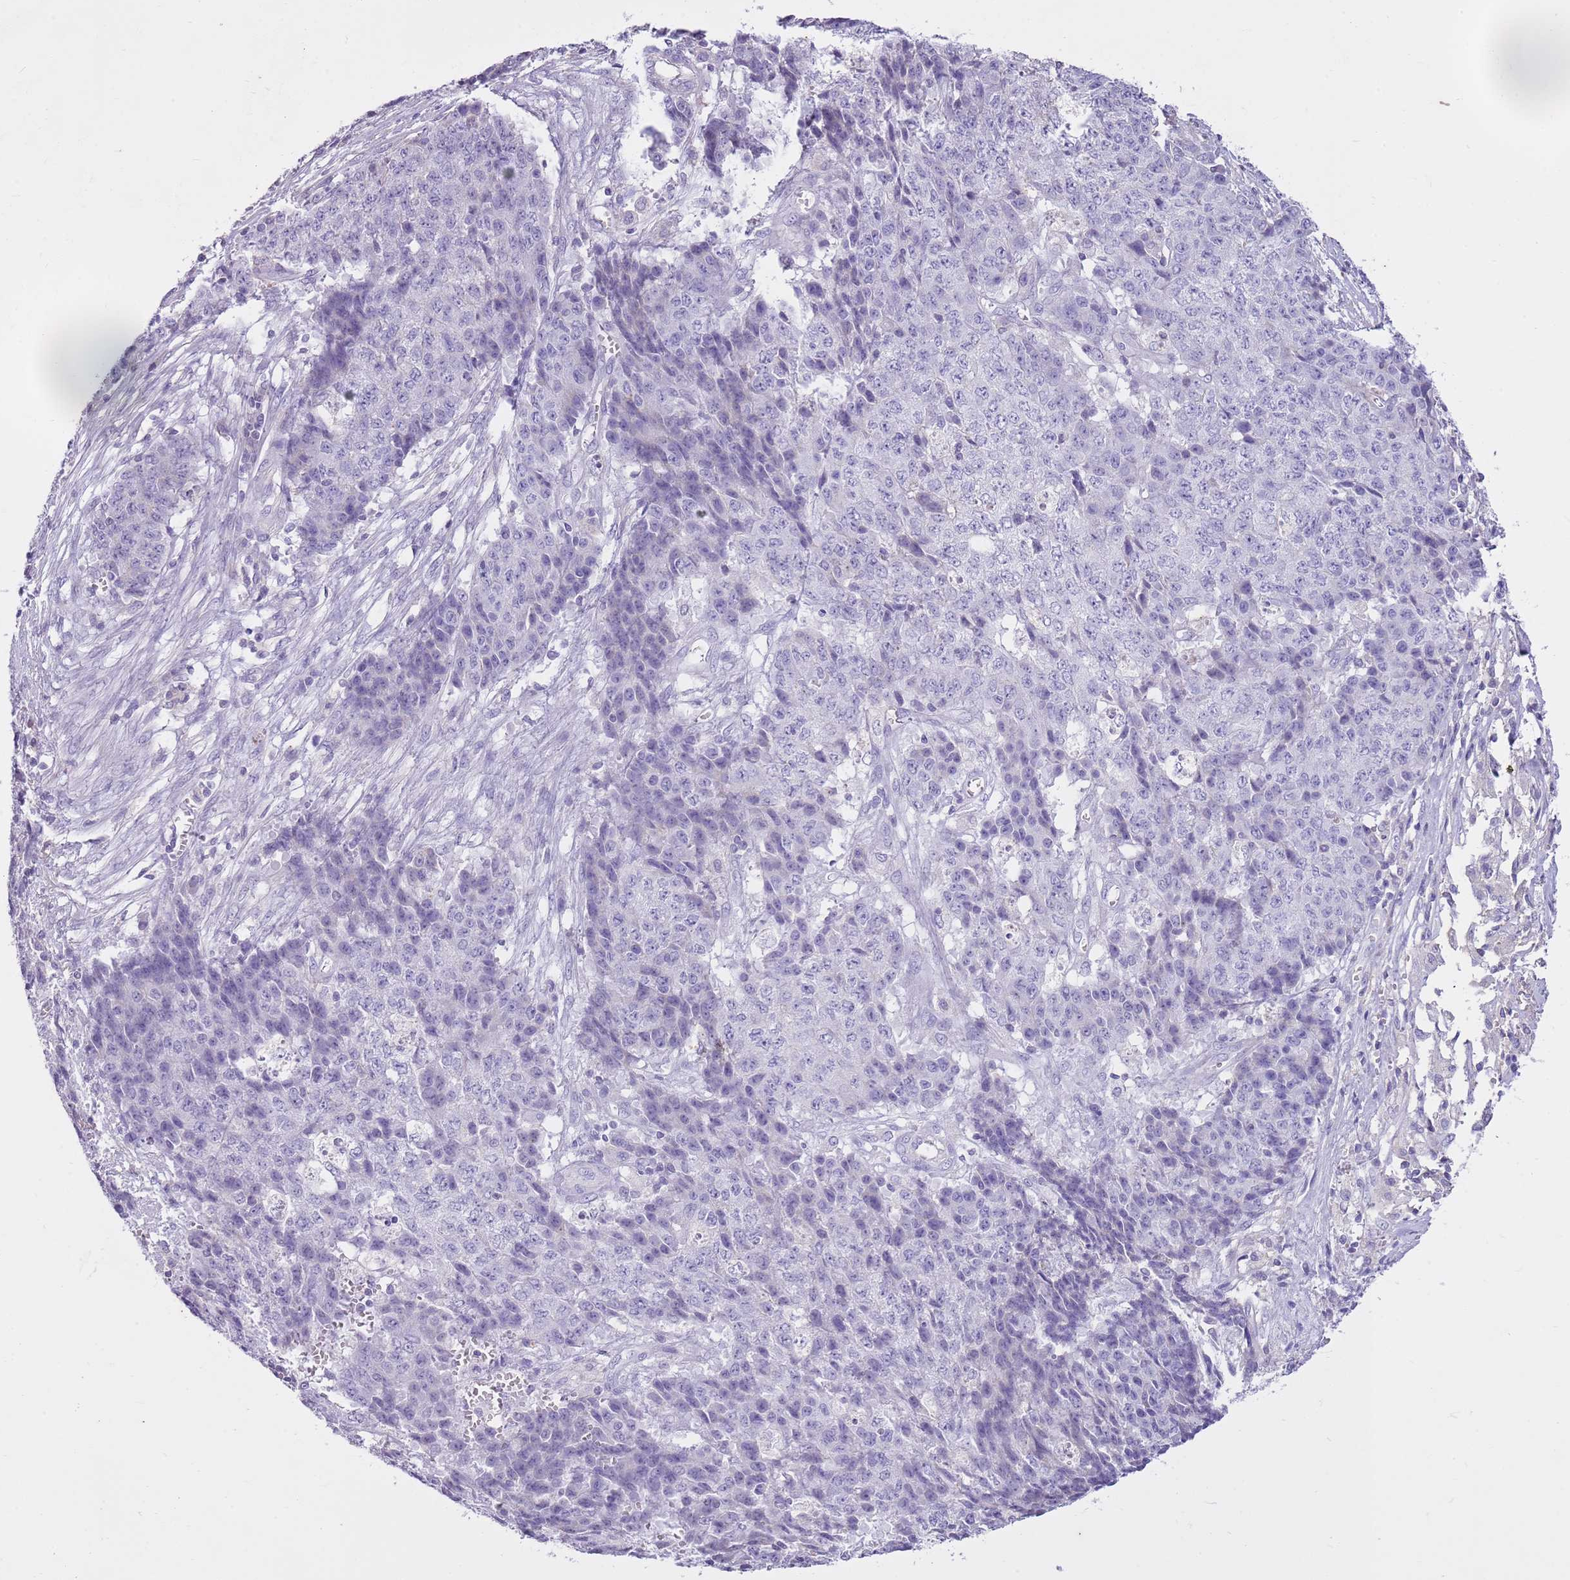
{"staining": {"intensity": "negative", "quantity": "none", "location": "none"}, "tissue": "ovarian cancer", "cell_type": "Tumor cells", "image_type": "cancer", "snomed": [{"axis": "morphology", "description": "Carcinoma, endometroid"}, {"axis": "topography", "description": "Ovary"}], "caption": "A high-resolution photomicrograph shows immunohistochemistry (IHC) staining of ovarian endometroid carcinoma, which shows no significant positivity in tumor cells.", "gene": "CNPPD1", "patient": {"sex": "female", "age": 42}}